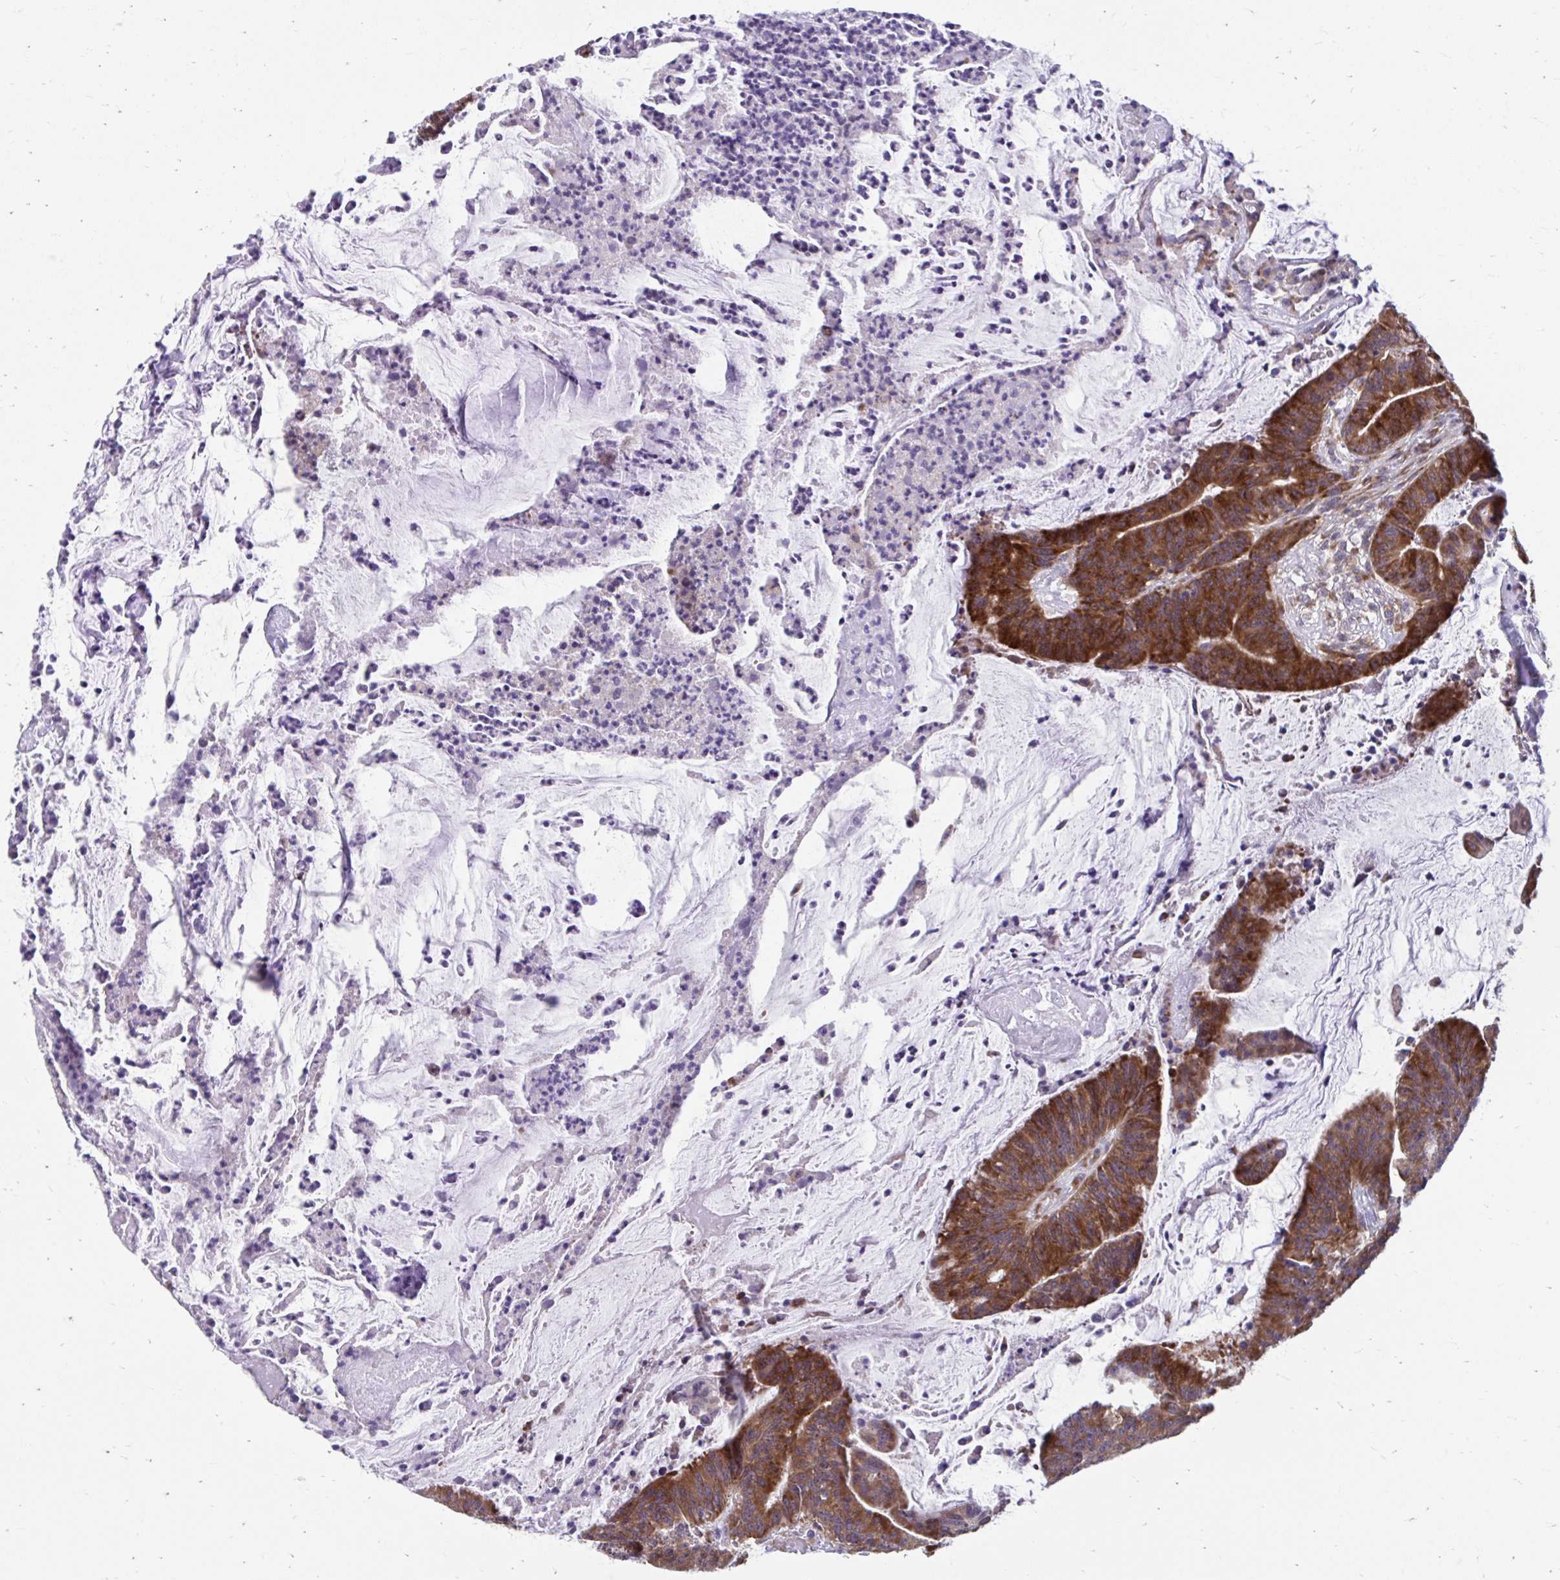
{"staining": {"intensity": "strong", "quantity": ">75%", "location": "cytoplasmic/membranous"}, "tissue": "colorectal cancer", "cell_type": "Tumor cells", "image_type": "cancer", "snomed": [{"axis": "morphology", "description": "Adenocarcinoma, NOS"}, {"axis": "topography", "description": "Colon"}], "caption": "Human colorectal cancer stained for a protein (brown) shows strong cytoplasmic/membranous positive expression in about >75% of tumor cells.", "gene": "SELENON", "patient": {"sex": "female", "age": 78}}